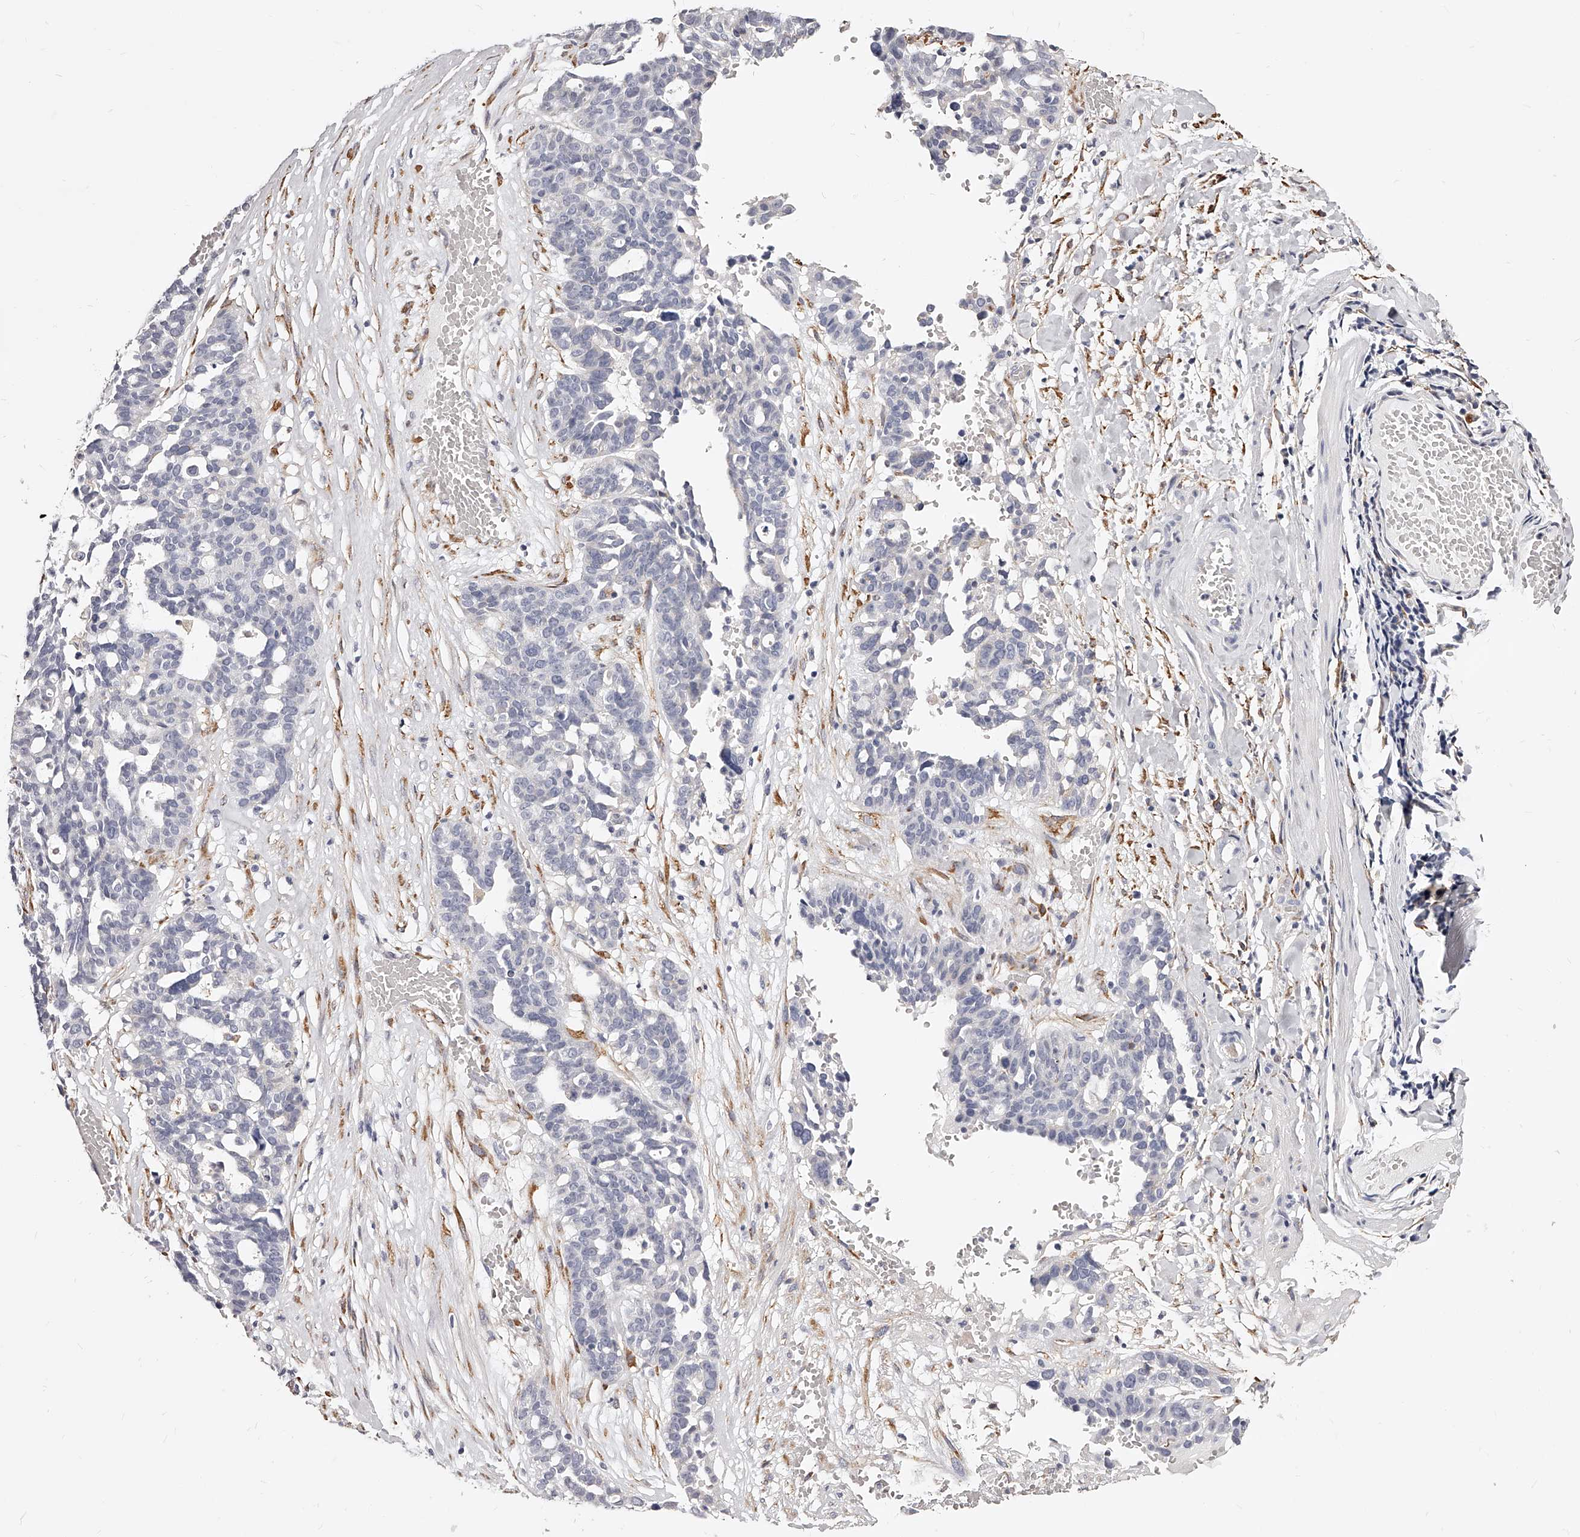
{"staining": {"intensity": "negative", "quantity": "none", "location": "none"}, "tissue": "ovarian cancer", "cell_type": "Tumor cells", "image_type": "cancer", "snomed": [{"axis": "morphology", "description": "Cystadenocarcinoma, serous, NOS"}, {"axis": "topography", "description": "Ovary"}], "caption": "Immunohistochemical staining of human serous cystadenocarcinoma (ovarian) shows no significant expression in tumor cells.", "gene": "CD82", "patient": {"sex": "female", "age": 59}}